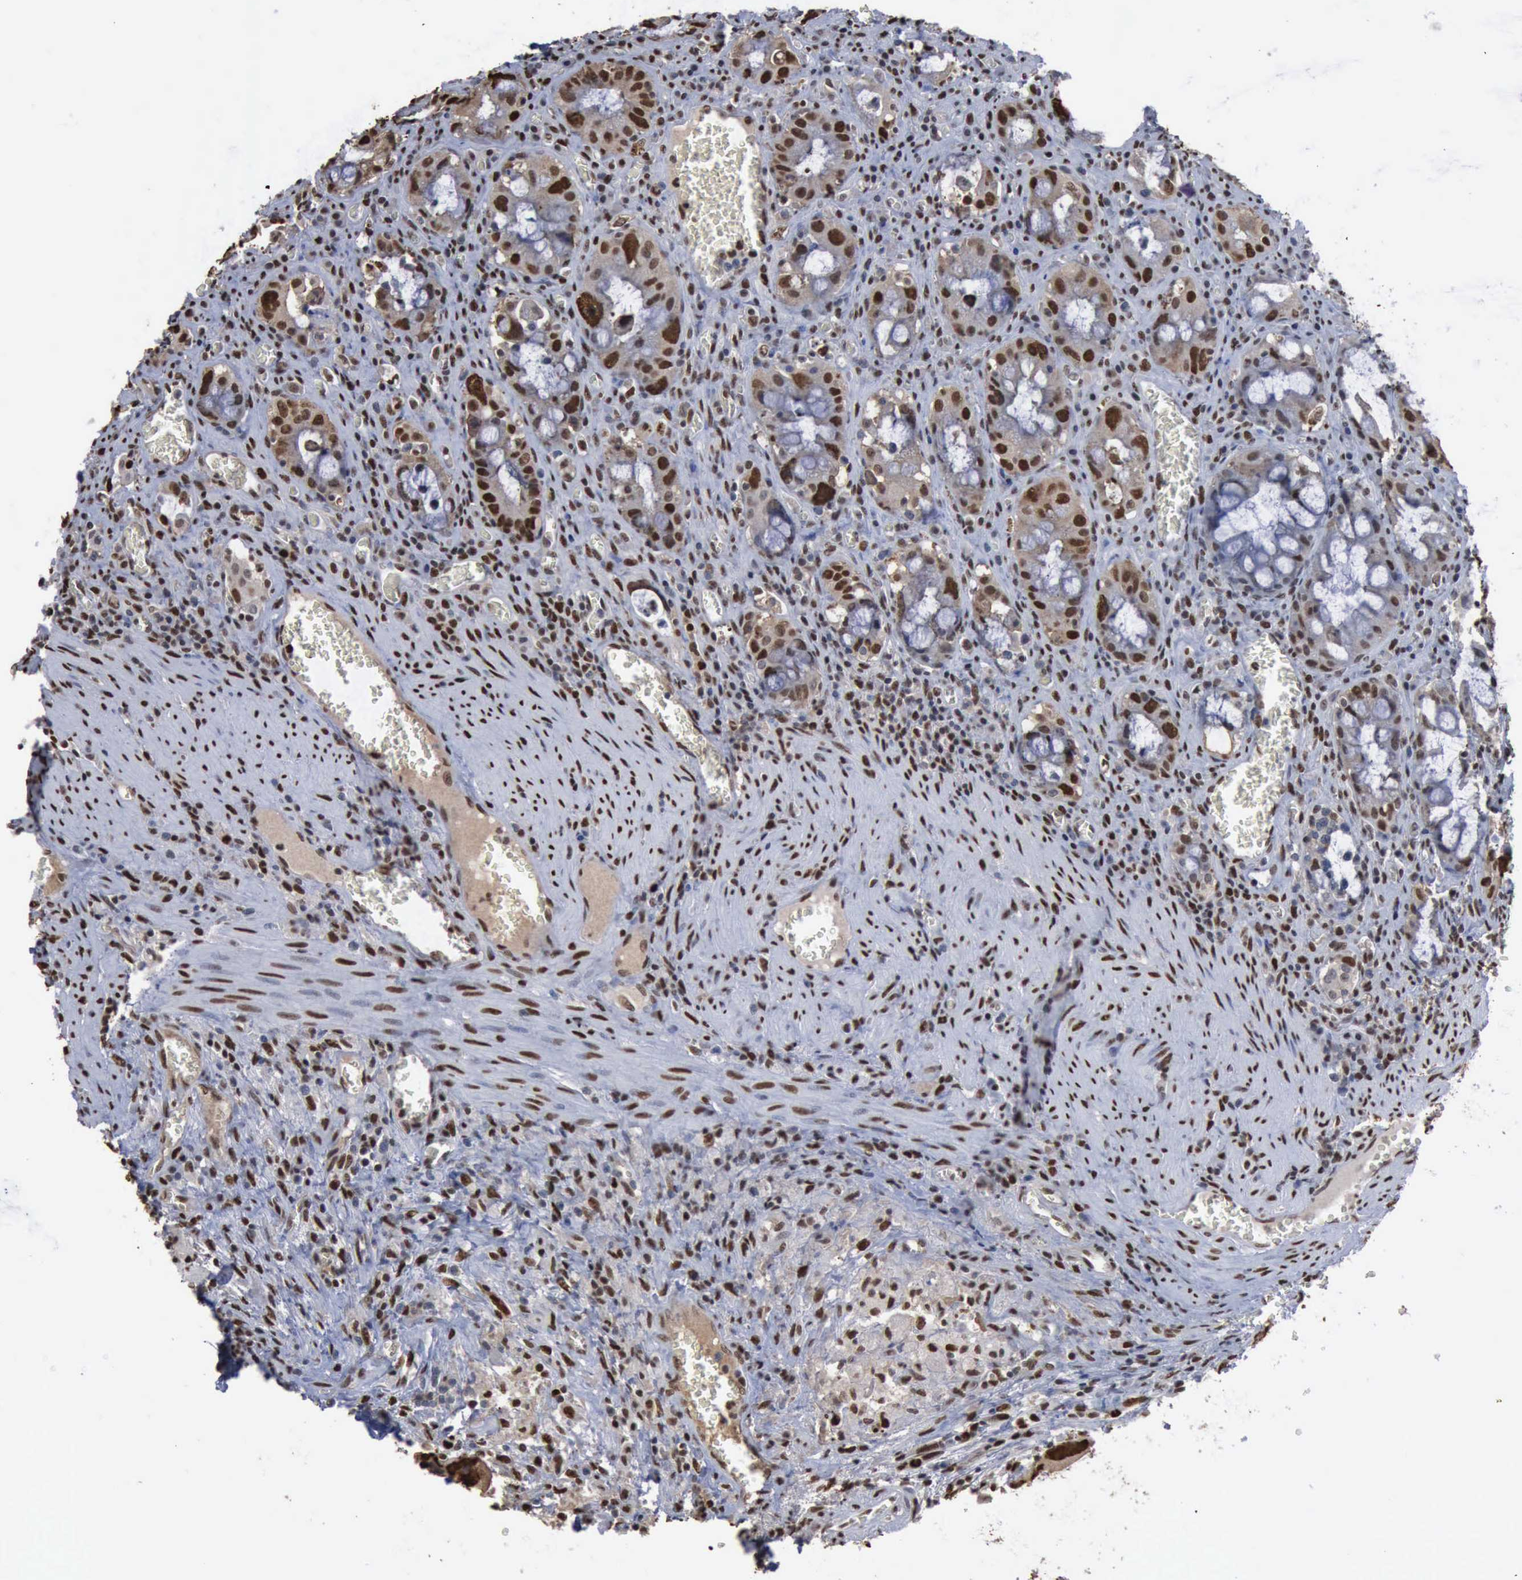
{"staining": {"intensity": "moderate", "quantity": "25%-75%", "location": "nuclear"}, "tissue": "colorectal cancer", "cell_type": "Tumor cells", "image_type": "cancer", "snomed": [{"axis": "morphology", "description": "Adenocarcinoma, NOS"}, {"axis": "topography", "description": "Rectum"}], "caption": "Immunohistochemistry (IHC) micrograph of neoplastic tissue: human colorectal cancer stained using IHC demonstrates medium levels of moderate protein expression localized specifically in the nuclear of tumor cells, appearing as a nuclear brown color.", "gene": "PCNA", "patient": {"sex": "male", "age": 70}}